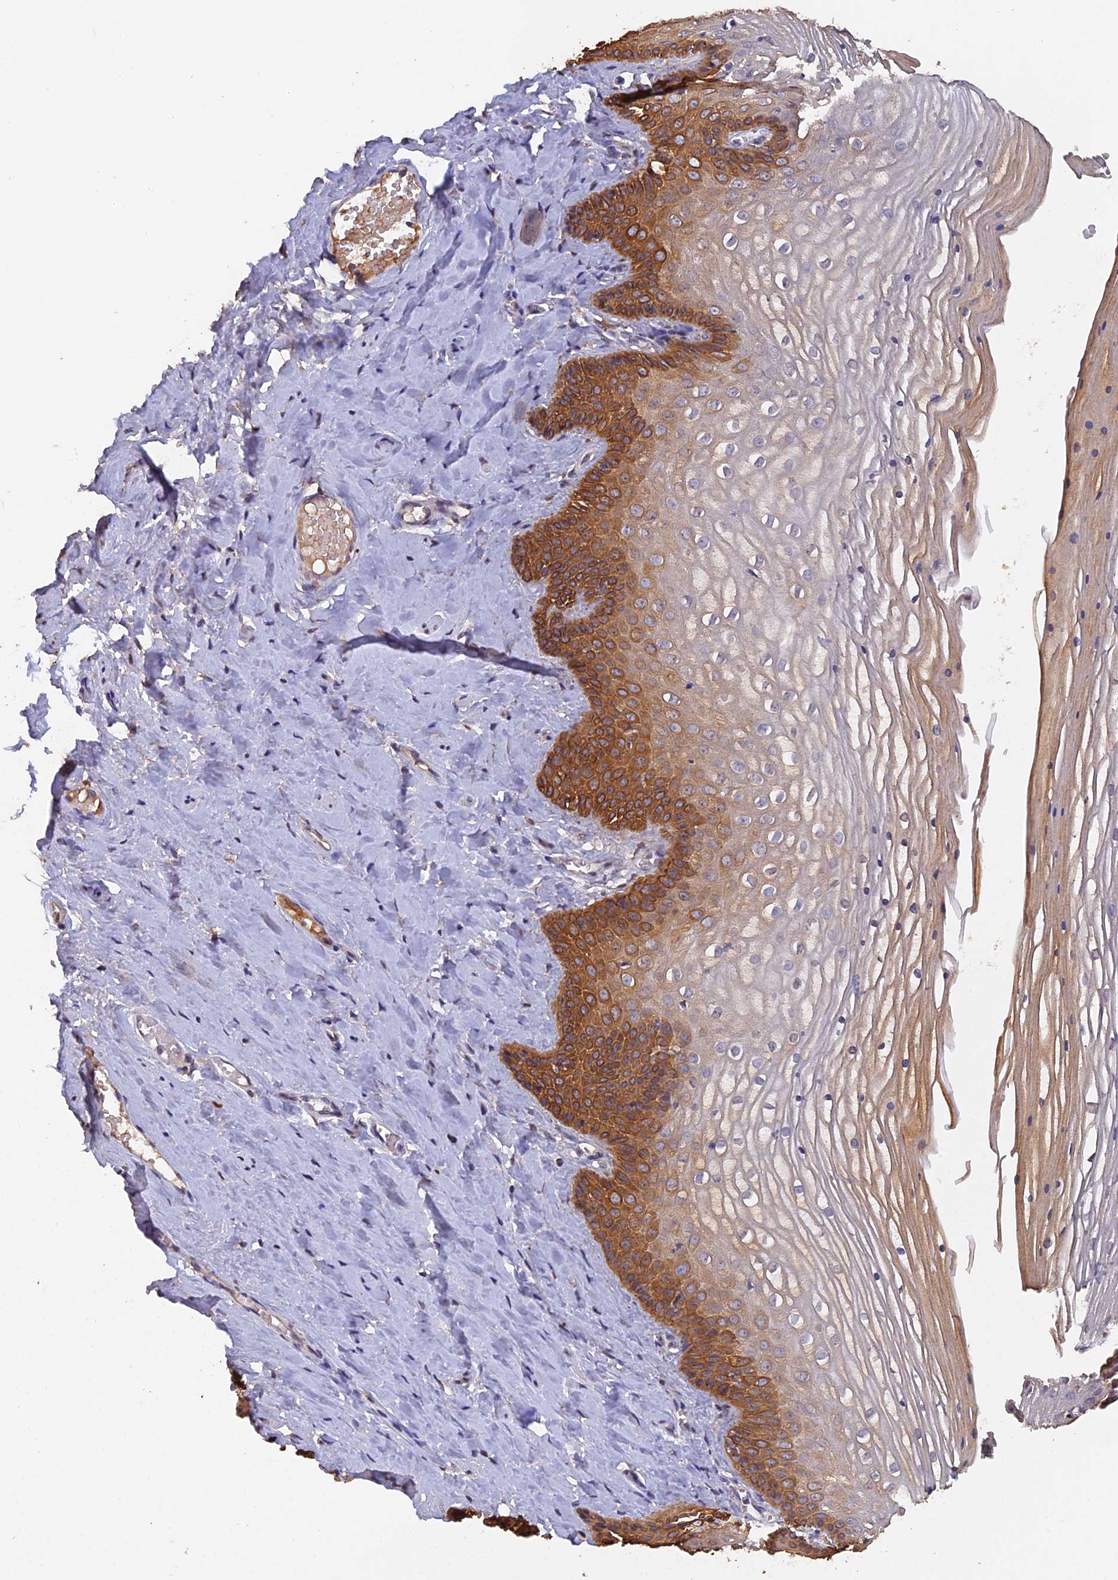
{"staining": {"intensity": "moderate", "quantity": "25%-75%", "location": "cytoplasmic/membranous"}, "tissue": "vagina", "cell_type": "Squamous epithelial cells", "image_type": "normal", "snomed": [{"axis": "morphology", "description": "Normal tissue, NOS"}, {"axis": "topography", "description": "Vagina"}, {"axis": "topography", "description": "Cervix"}], "caption": "Protein analysis of unremarkable vagina demonstrates moderate cytoplasmic/membranous positivity in about 25%-75% of squamous epithelial cells. (DAB IHC, brown staining for protein, blue staining for nuclei).", "gene": "SLC39A13", "patient": {"sex": "female", "age": 40}}